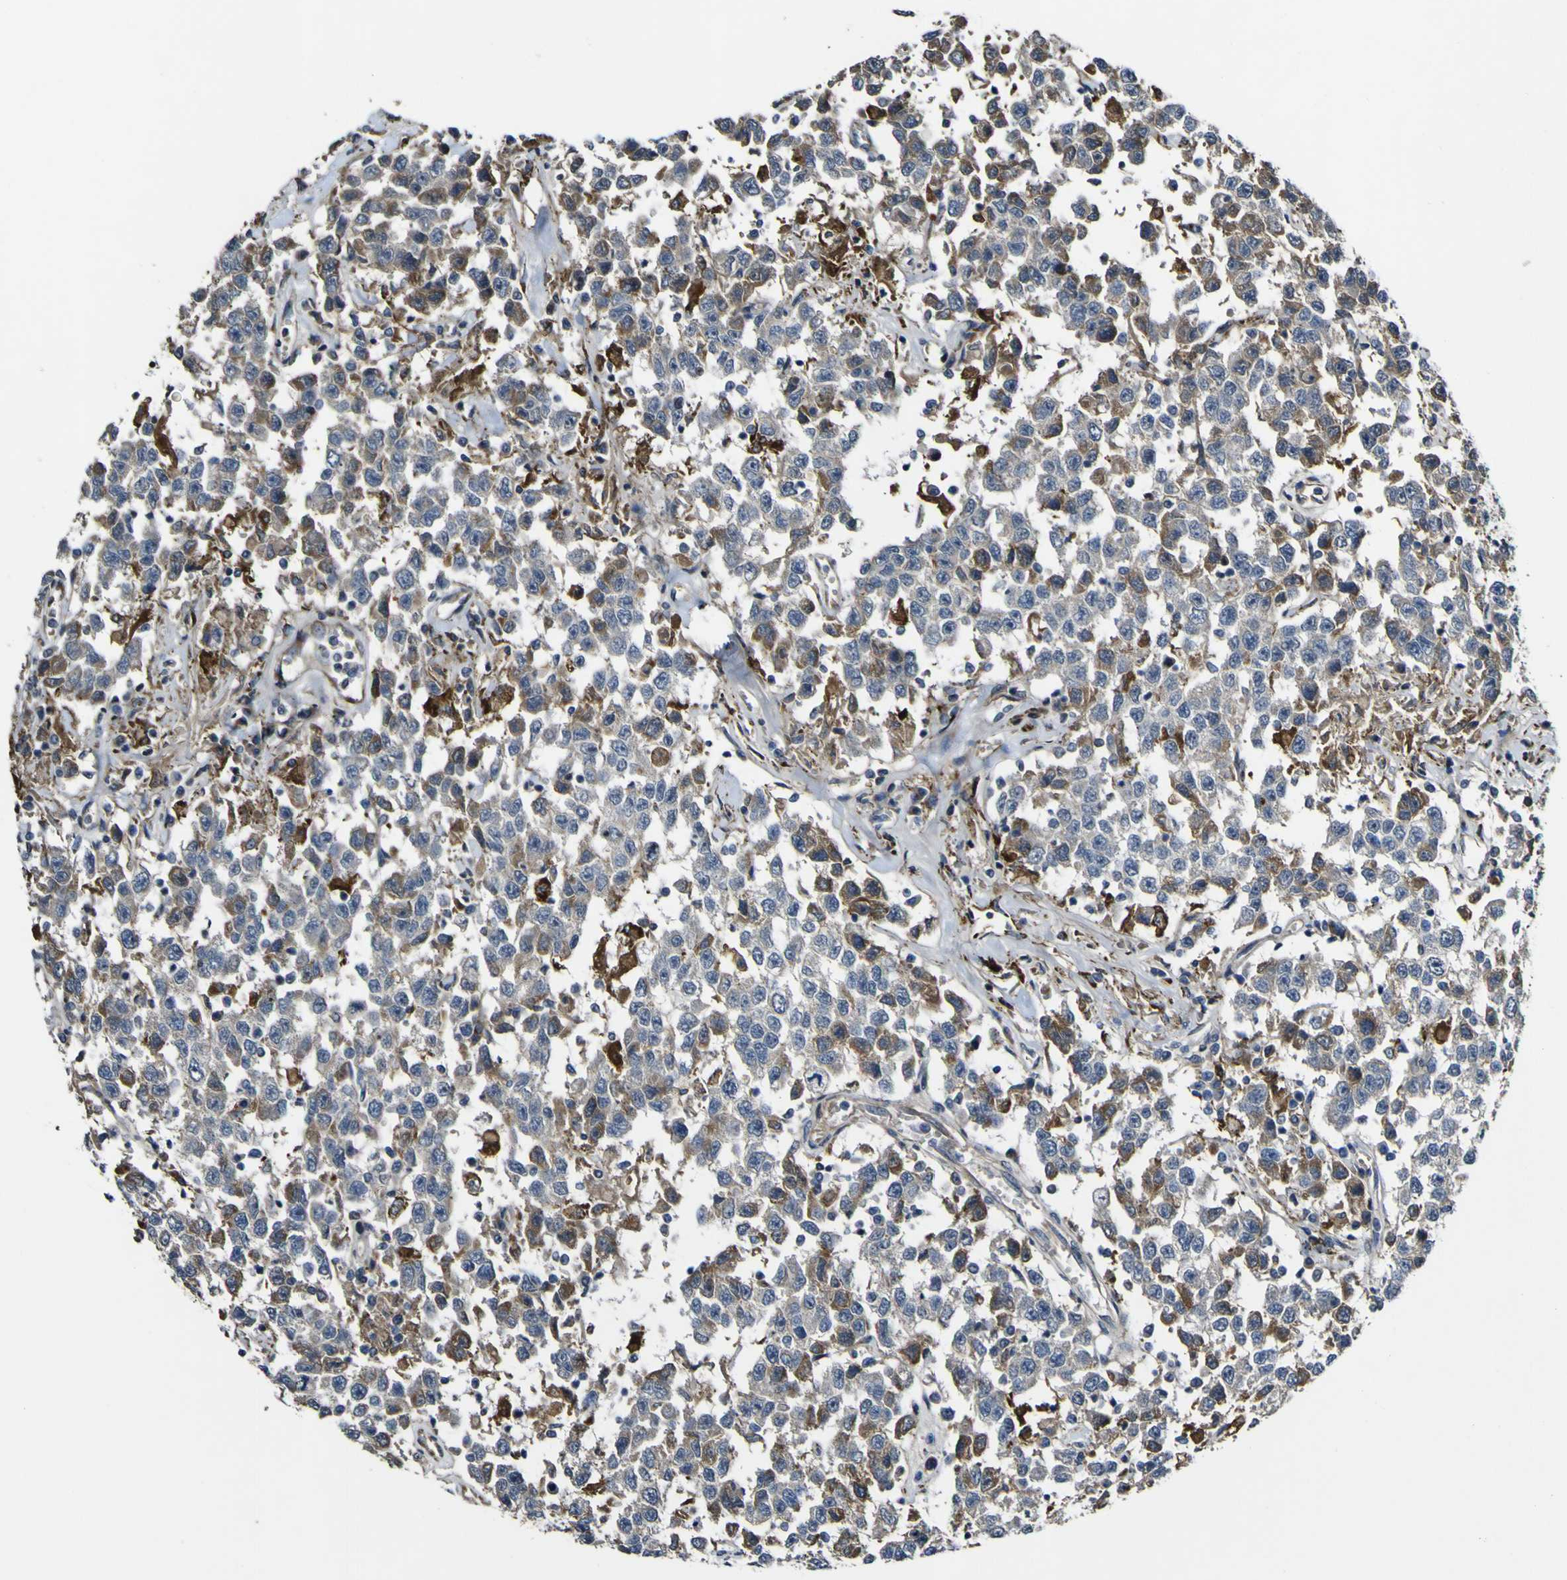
{"staining": {"intensity": "moderate", "quantity": "<25%", "location": "cytoplasmic/membranous"}, "tissue": "testis cancer", "cell_type": "Tumor cells", "image_type": "cancer", "snomed": [{"axis": "morphology", "description": "Seminoma, NOS"}, {"axis": "topography", "description": "Testis"}], "caption": "IHC image of neoplastic tissue: human testis cancer stained using immunohistochemistry (IHC) demonstrates low levels of moderate protein expression localized specifically in the cytoplasmic/membranous of tumor cells, appearing as a cytoplasmic/membranous brown color.", "gene": "GPLD1", "patient": {"sex": "male", "age": 41}}